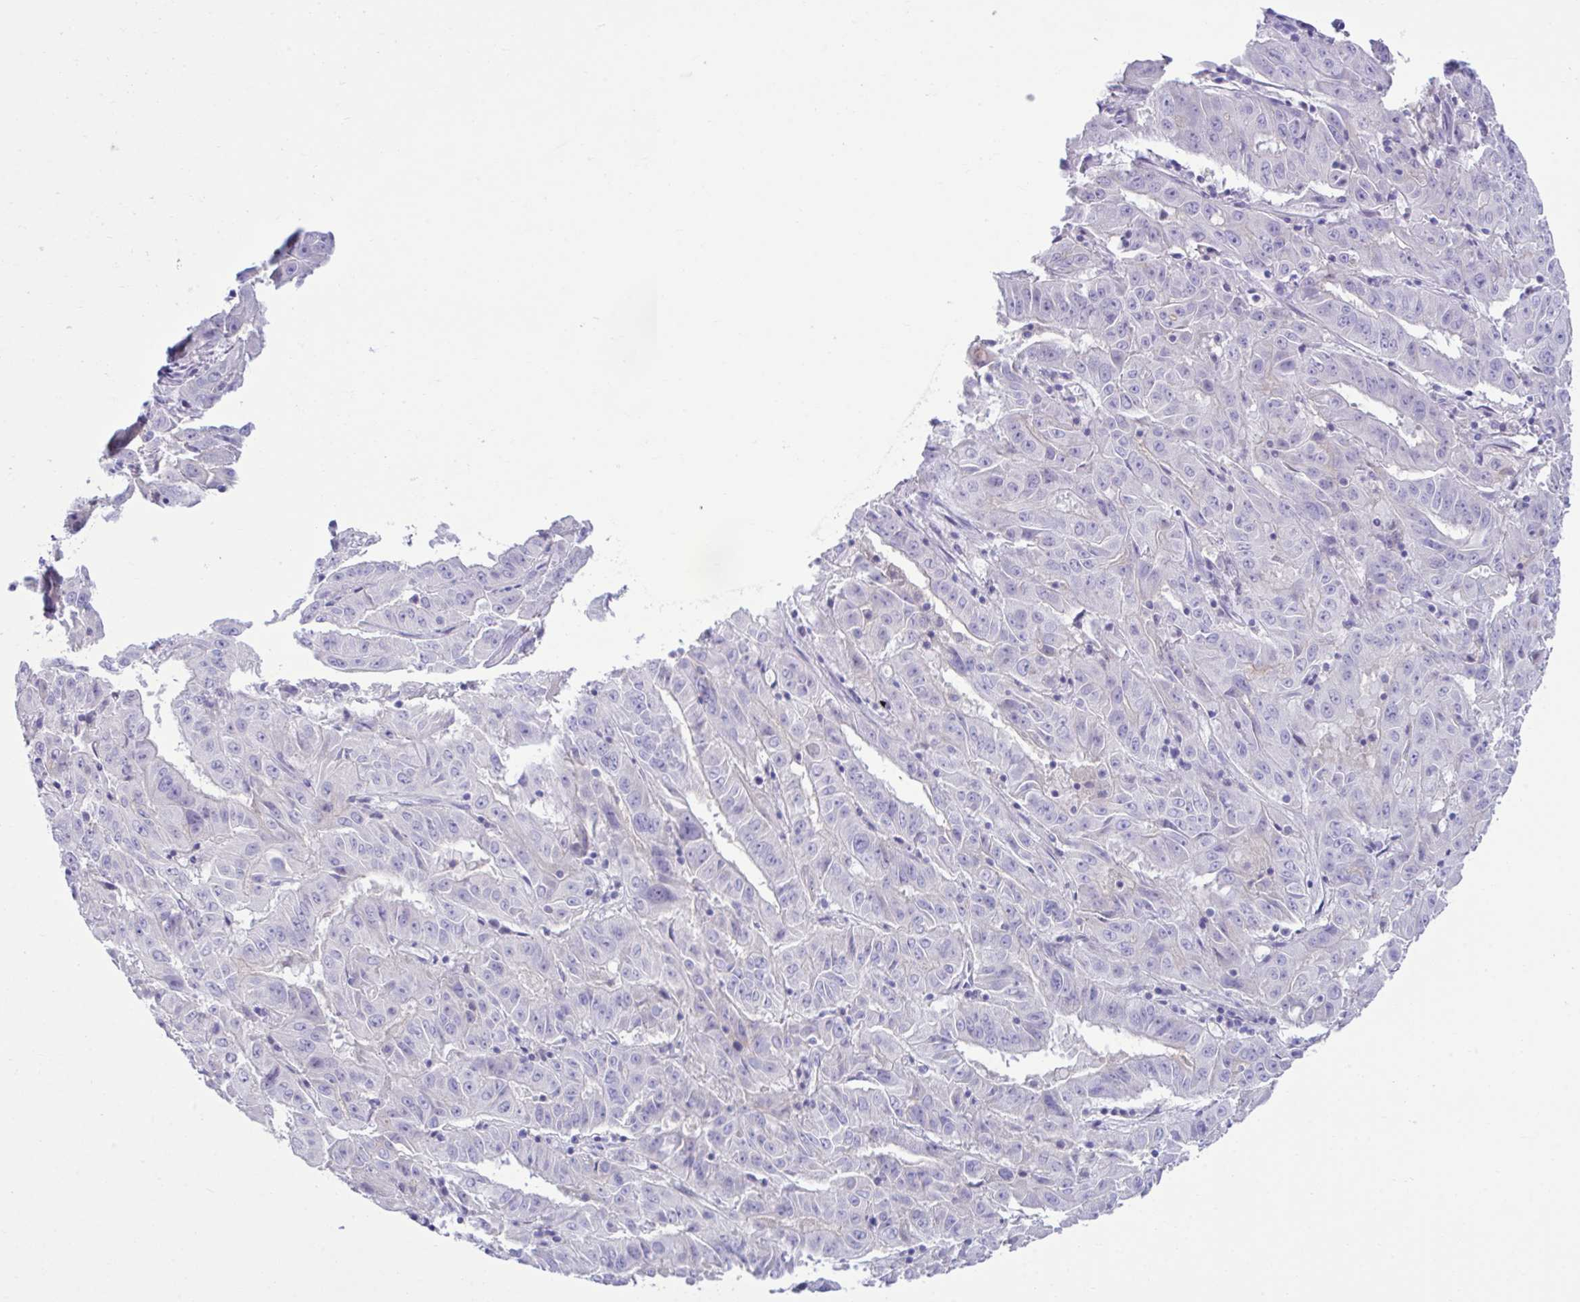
{"staining": {"intensity": "negative", "quantity": "none", "location": "none"}, "tissue": "pancreatic cancer", "cell_type": "Tumor cells", "image_type": "cancer", "snomed": [{"axis": "morphology", "description": "Adenocarcinoma, NOS"}, {"axis": "topography", "description": "Pancreas"}], "caption": "Tumor cells show no significant protein expression in pancreatic adenocarcinoma.", "gene": "PLEKHH1", "patient": {"sex": "male", "age": 63}}